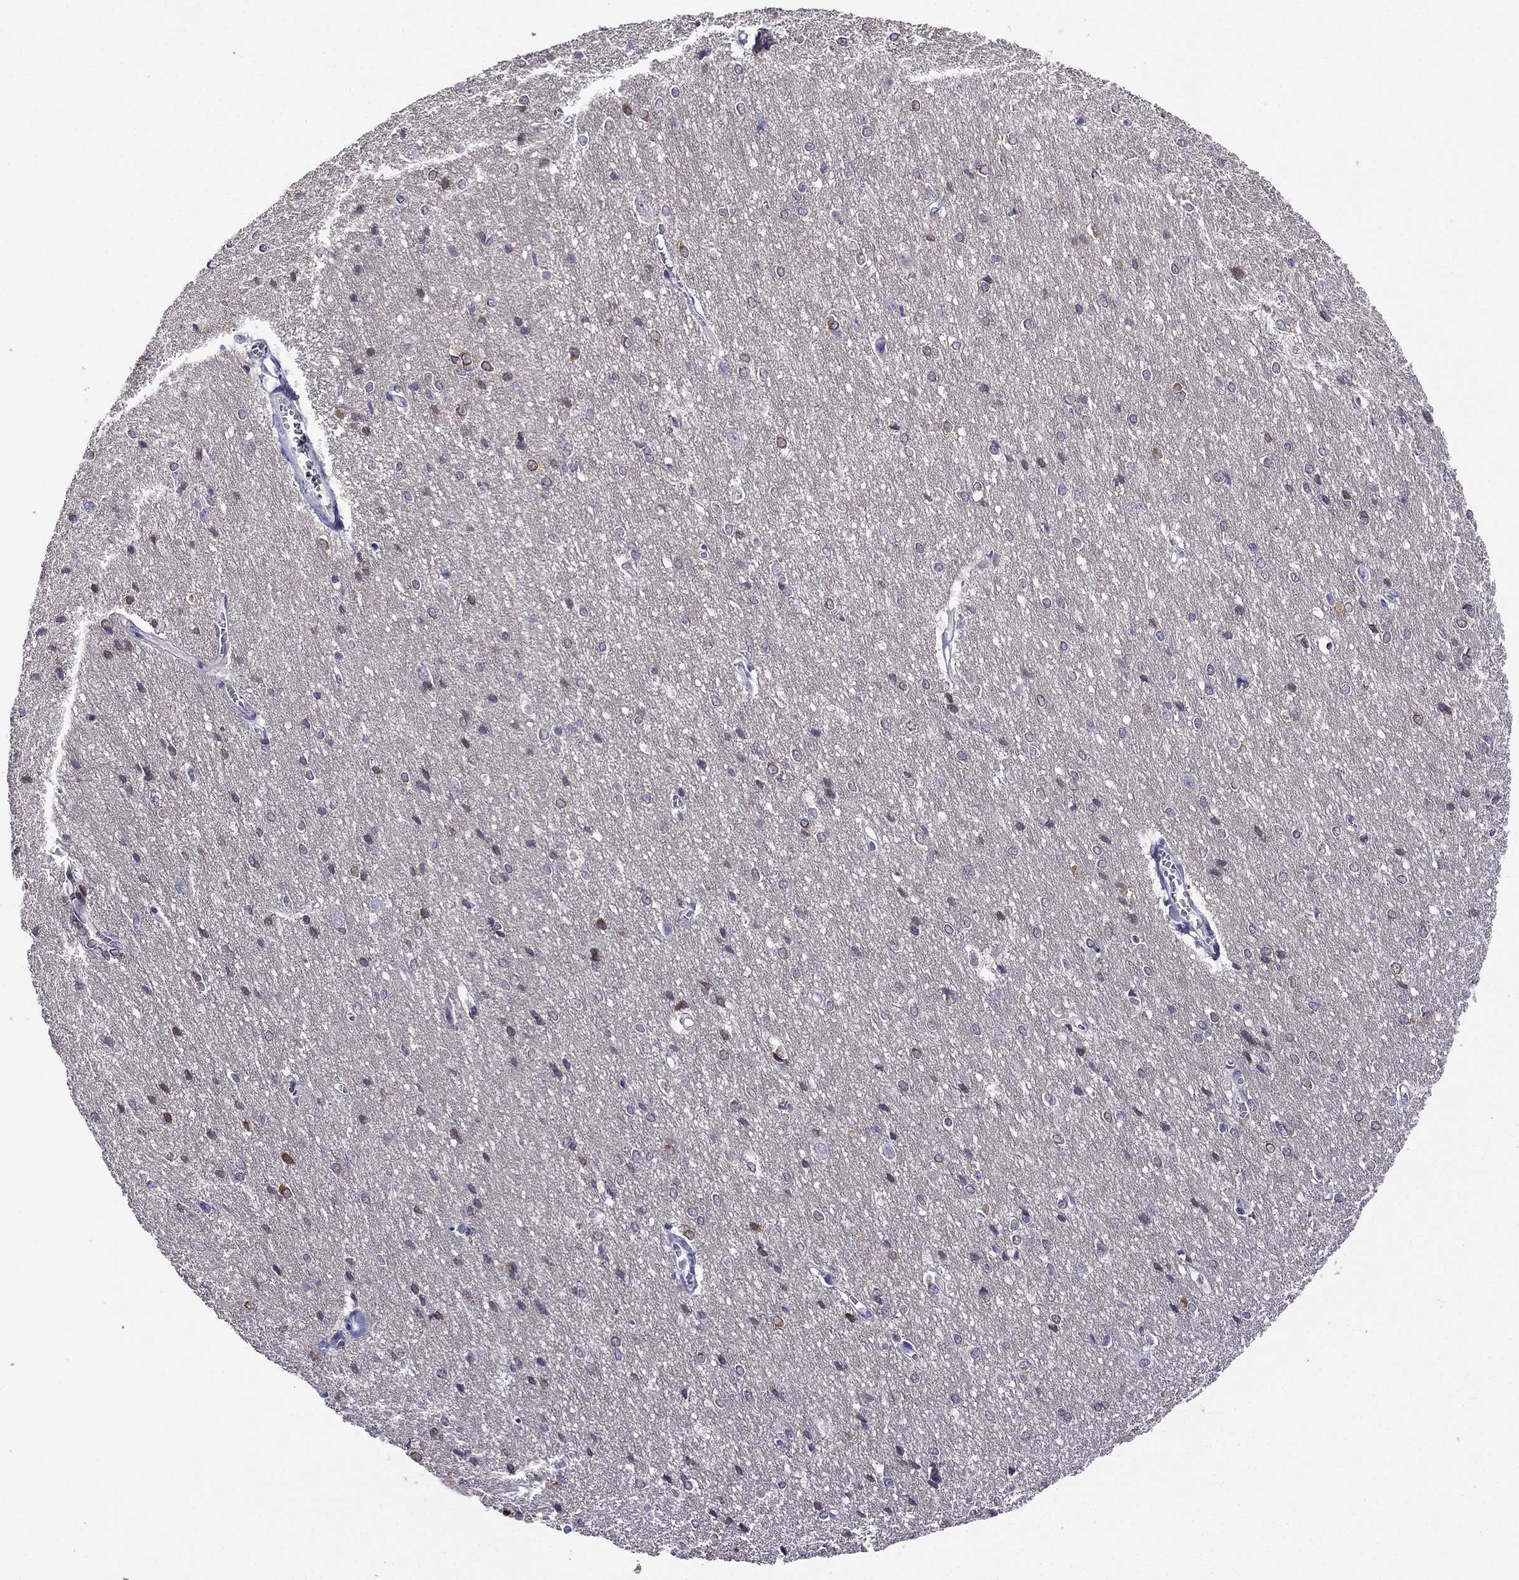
{"staining": {"intensity": "negative", "quantity": "none", "location": "none"}, "tissue": "cerebral cortex", "cell_type": "Endothelial cells", "image_type": "normal", "snomed": [{"axis": "morphology", "description": "Normal tissue, NOS"}, {"axis": "topography", "description": "Cerebral cortex"}], "caption": "High magnification brightfield microscopy of unremarkable cerebral cortex stained with DAB (brown) and counterstained with hematoxylin (blue): endothelial cells show no significant staining. (Immunohistochemistry, brightfield microscopy, high magnification).", "gene": "KCNJ10", "patient": {"sex": "male", "age": 37}}